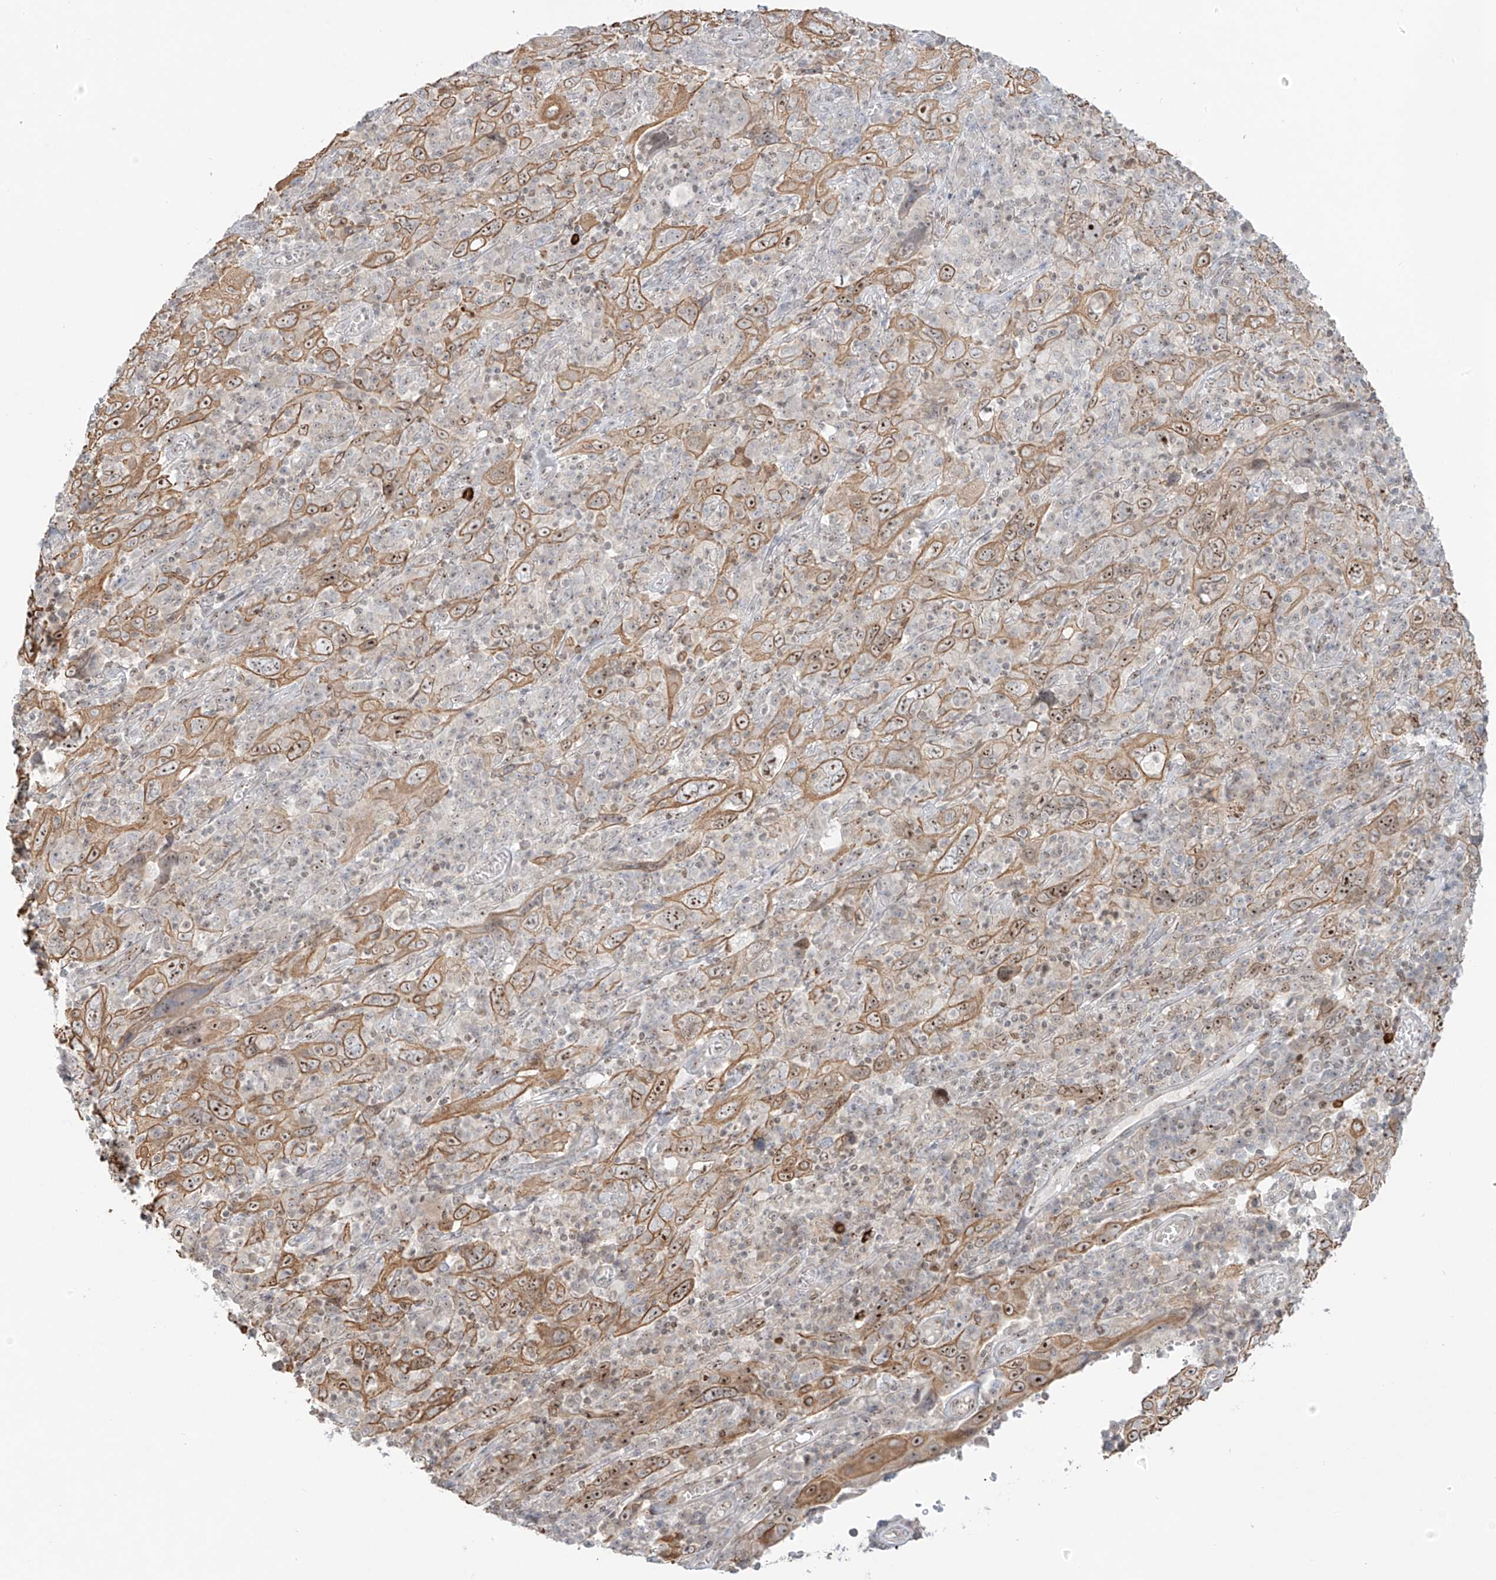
{"staining": {"intensity": "moderate", "quantity": "25%-75%", "location": "cytoplasmic/membranous,nuclear"}, "tissue": "cervical cancer", "cell_type": "Tumor cells", "image_type": "cancer", "snomed": [{"axis": "morphology", "description": "Squamous cell carcinoma, NOS"}, {"axis": "topography", "description": "Cervix"}], "caption": "Immunohistochemistry (IHC) (DAB) staining of squamous cell carcinoma (cervical) exhibits moderate cytoplasmic/membranous and nuclear protein expression in approximately 25%-75% of tumor cells. The staining was performed using DAB (3,3'-diaminobenzidine), with brown indicating positive protein expression. Nuclei are stained blue with hematoxylin.", "gene": "ZNF512", "patient": {"sex": "female", "age": 46}}